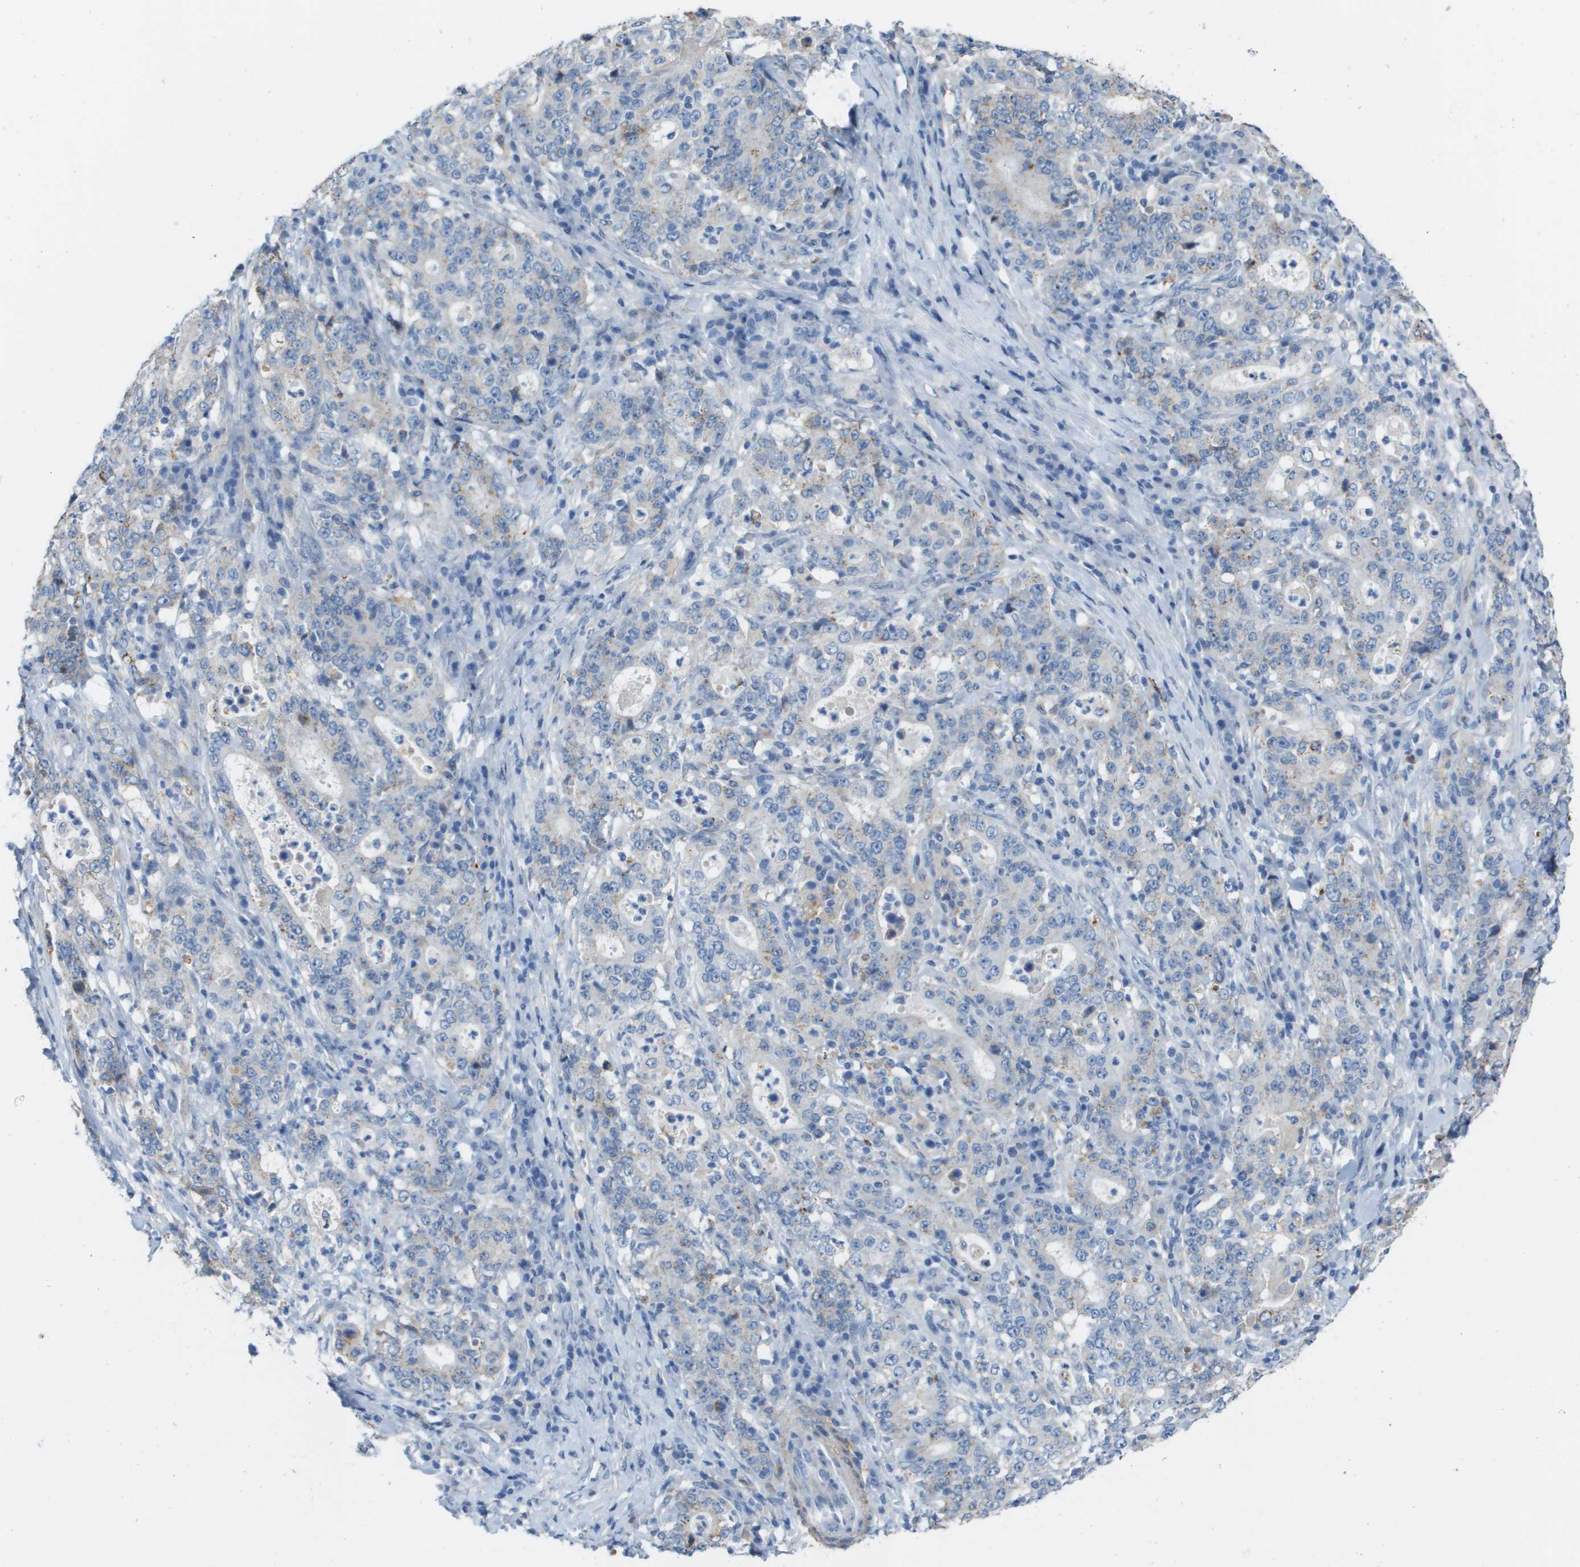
{"staining": {"intensity": "negative", "quantity": "none", "location": "none"}, "tissue": "stomach cancer", "cell_type": "Tumor cells", "image_type": "cancer", "snomed": [{"axis": "morphology", "description": "Normal tissue, NOS"}, {"axis": "morphology", "description": "Adenocarcinoma, NOS"}, {"axis": "topography", "description": "Stomach, upper"}, {"axis": "topography", "description": "Stomach"}], "caption": "The micrograph shows no significant expression in tumor cells of stomach cancer (adenocarcinoma).", "gene": "ZBTB43", "patient": {"sex": "male", "age": 59}}